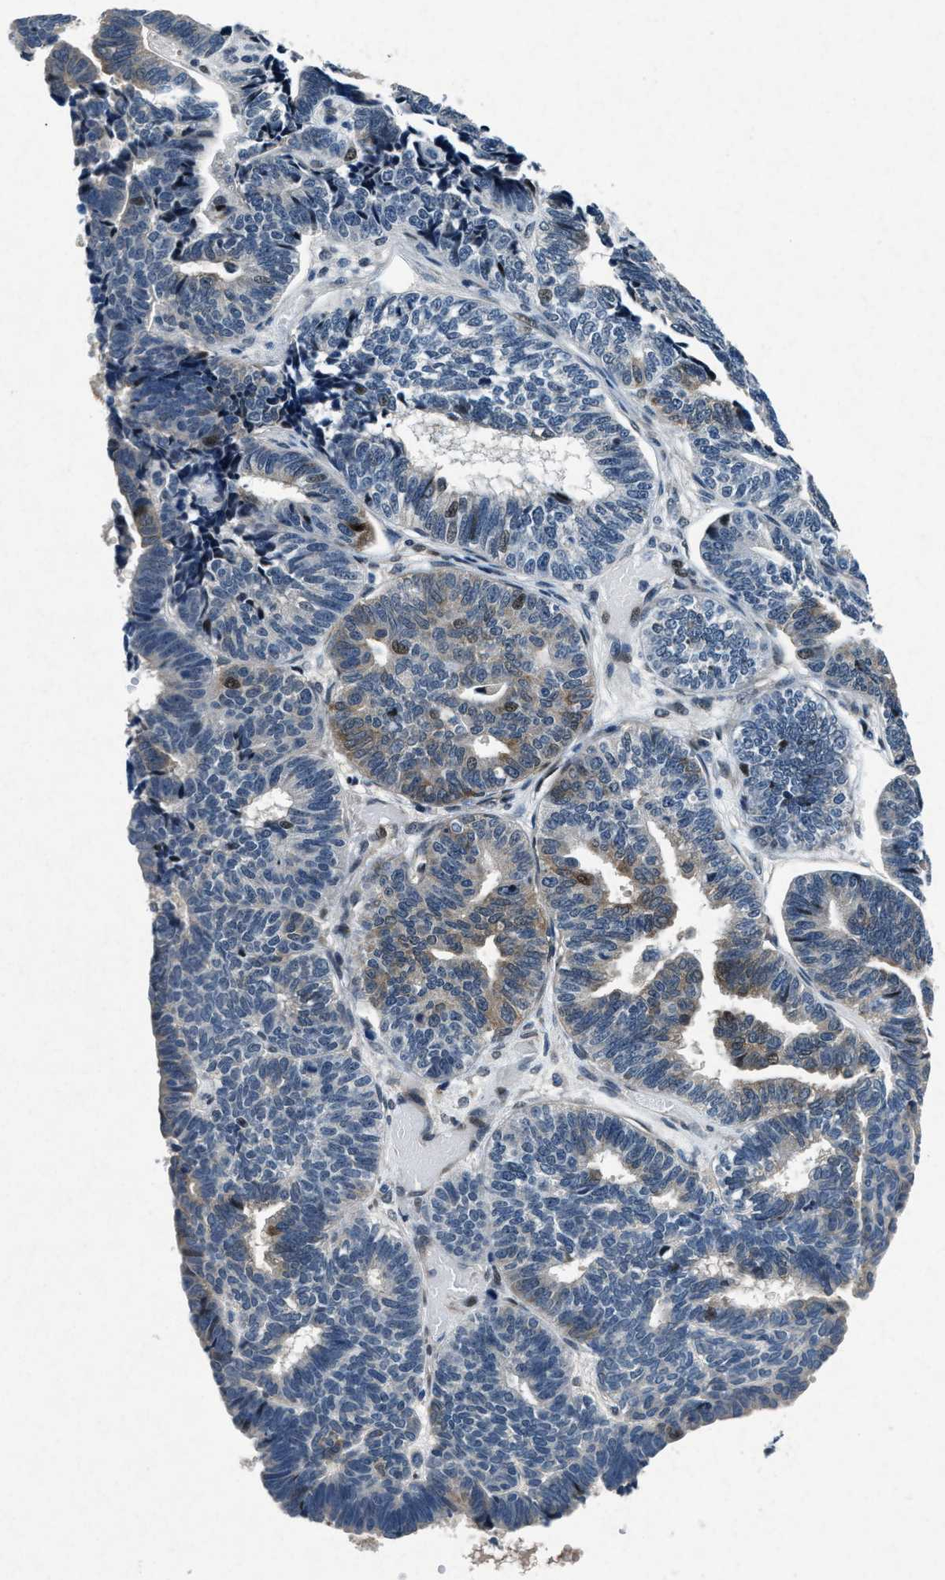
{"staining": {"intensity": "moderate", "quantity": "<25%", "location": "cytoplasmic/membranous"}, "tissue": "endometrial cancer", "cell_type": "Tumor cells", "image_type": "cancer", "snomed": [{"axis": "morphology", "description": "Adenocarcinoma, NOS"}, {"axis": "topography", "description": "Endometrium"}], "caption": "This image exhibits immunohistochemistry (IHC) staining of adenocarcinoma (endometrial), with low moderate cytoplasmic/membranous staining in about <25% of tumor cells.", "gene": "PHLDA1", "patient": {"sex": "female", "age": 70}}